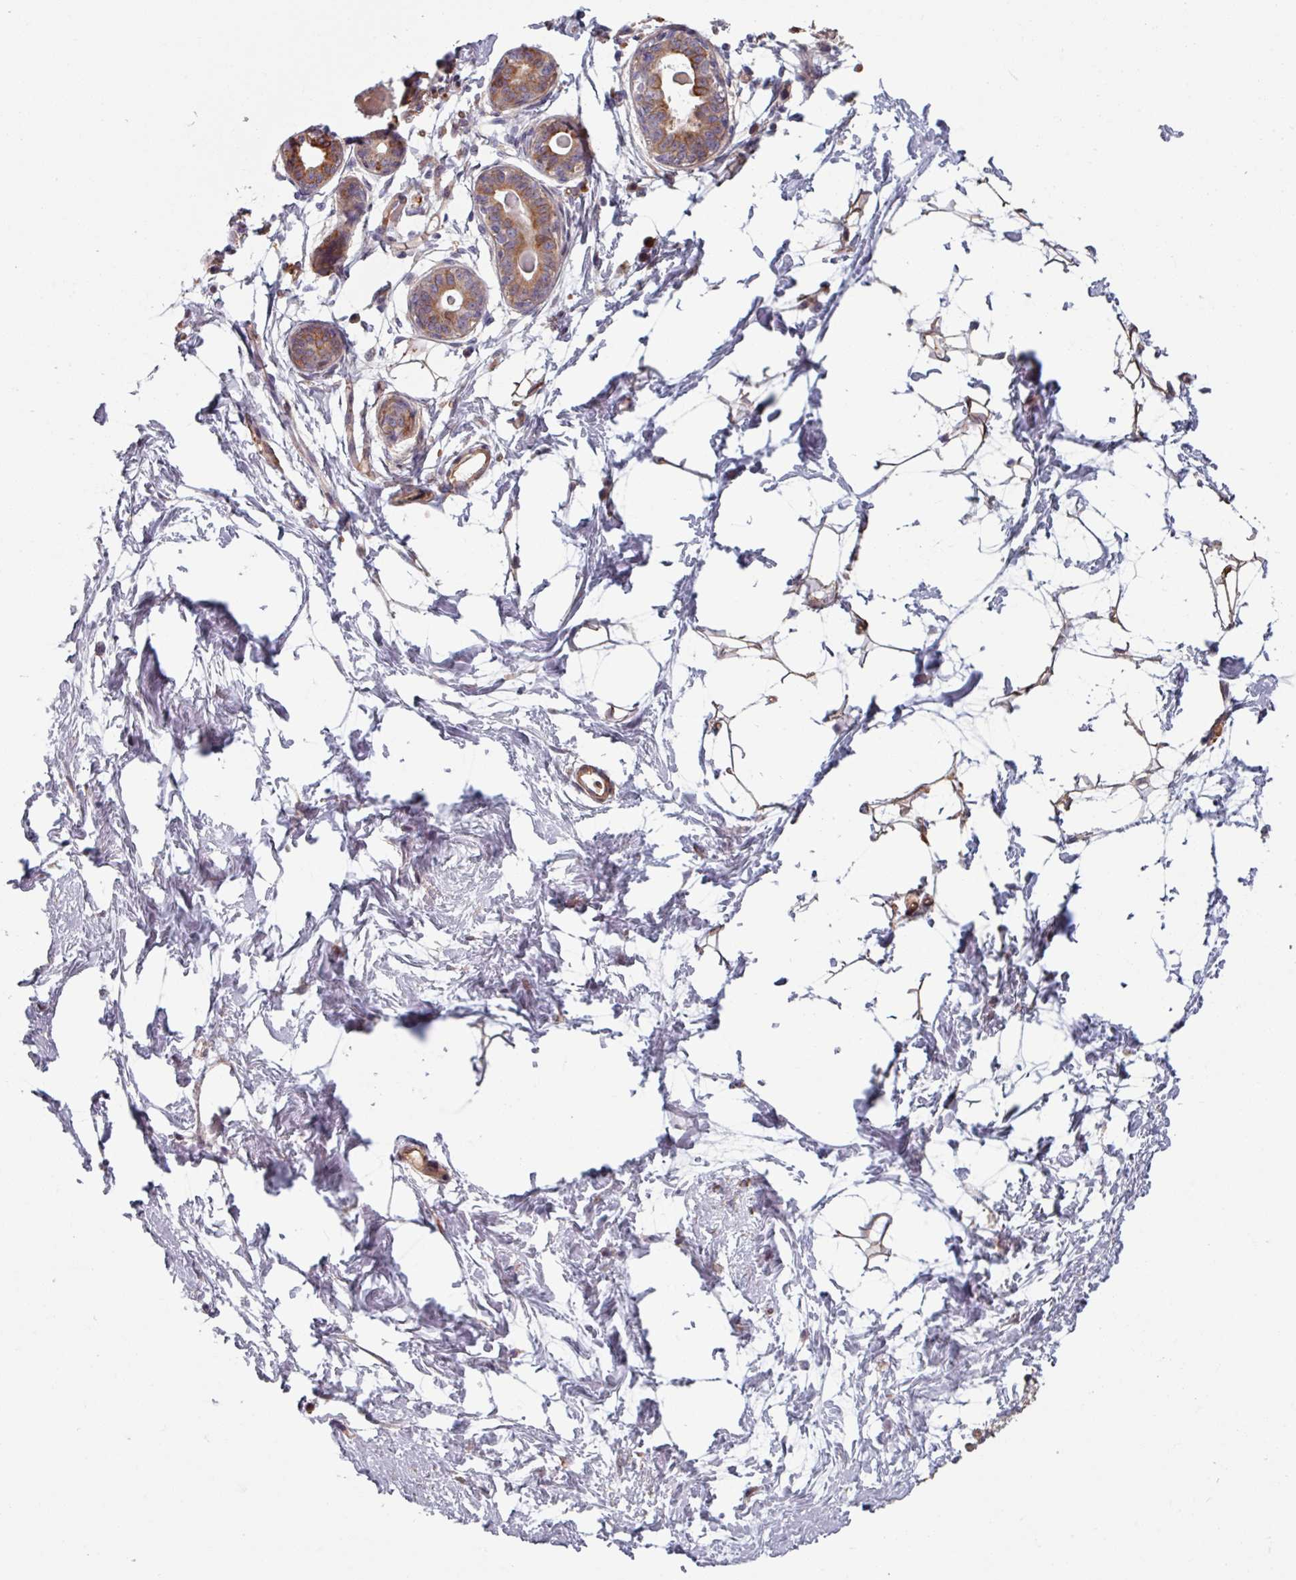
{"staining": {"intensity": "negative", "quantity": "none", "location": "none"}, "tissue": "breast", "cell_type": "Adipocytes", "image_type": "normal", "snomed": [{"axis": "morphology", "description": "Normal tissue, NOS"}, {"axis": "topography", "description": "Breast"}], "caption": "An immunohistochemistry photomicrograph of benign breast is shown. There is no staining in adipocytes of breast. (Immunohistochemistry, brightfield microscopy, high magnification).", "gene": "C4BPB", "patient": {"sex": "female", "age": 45}}